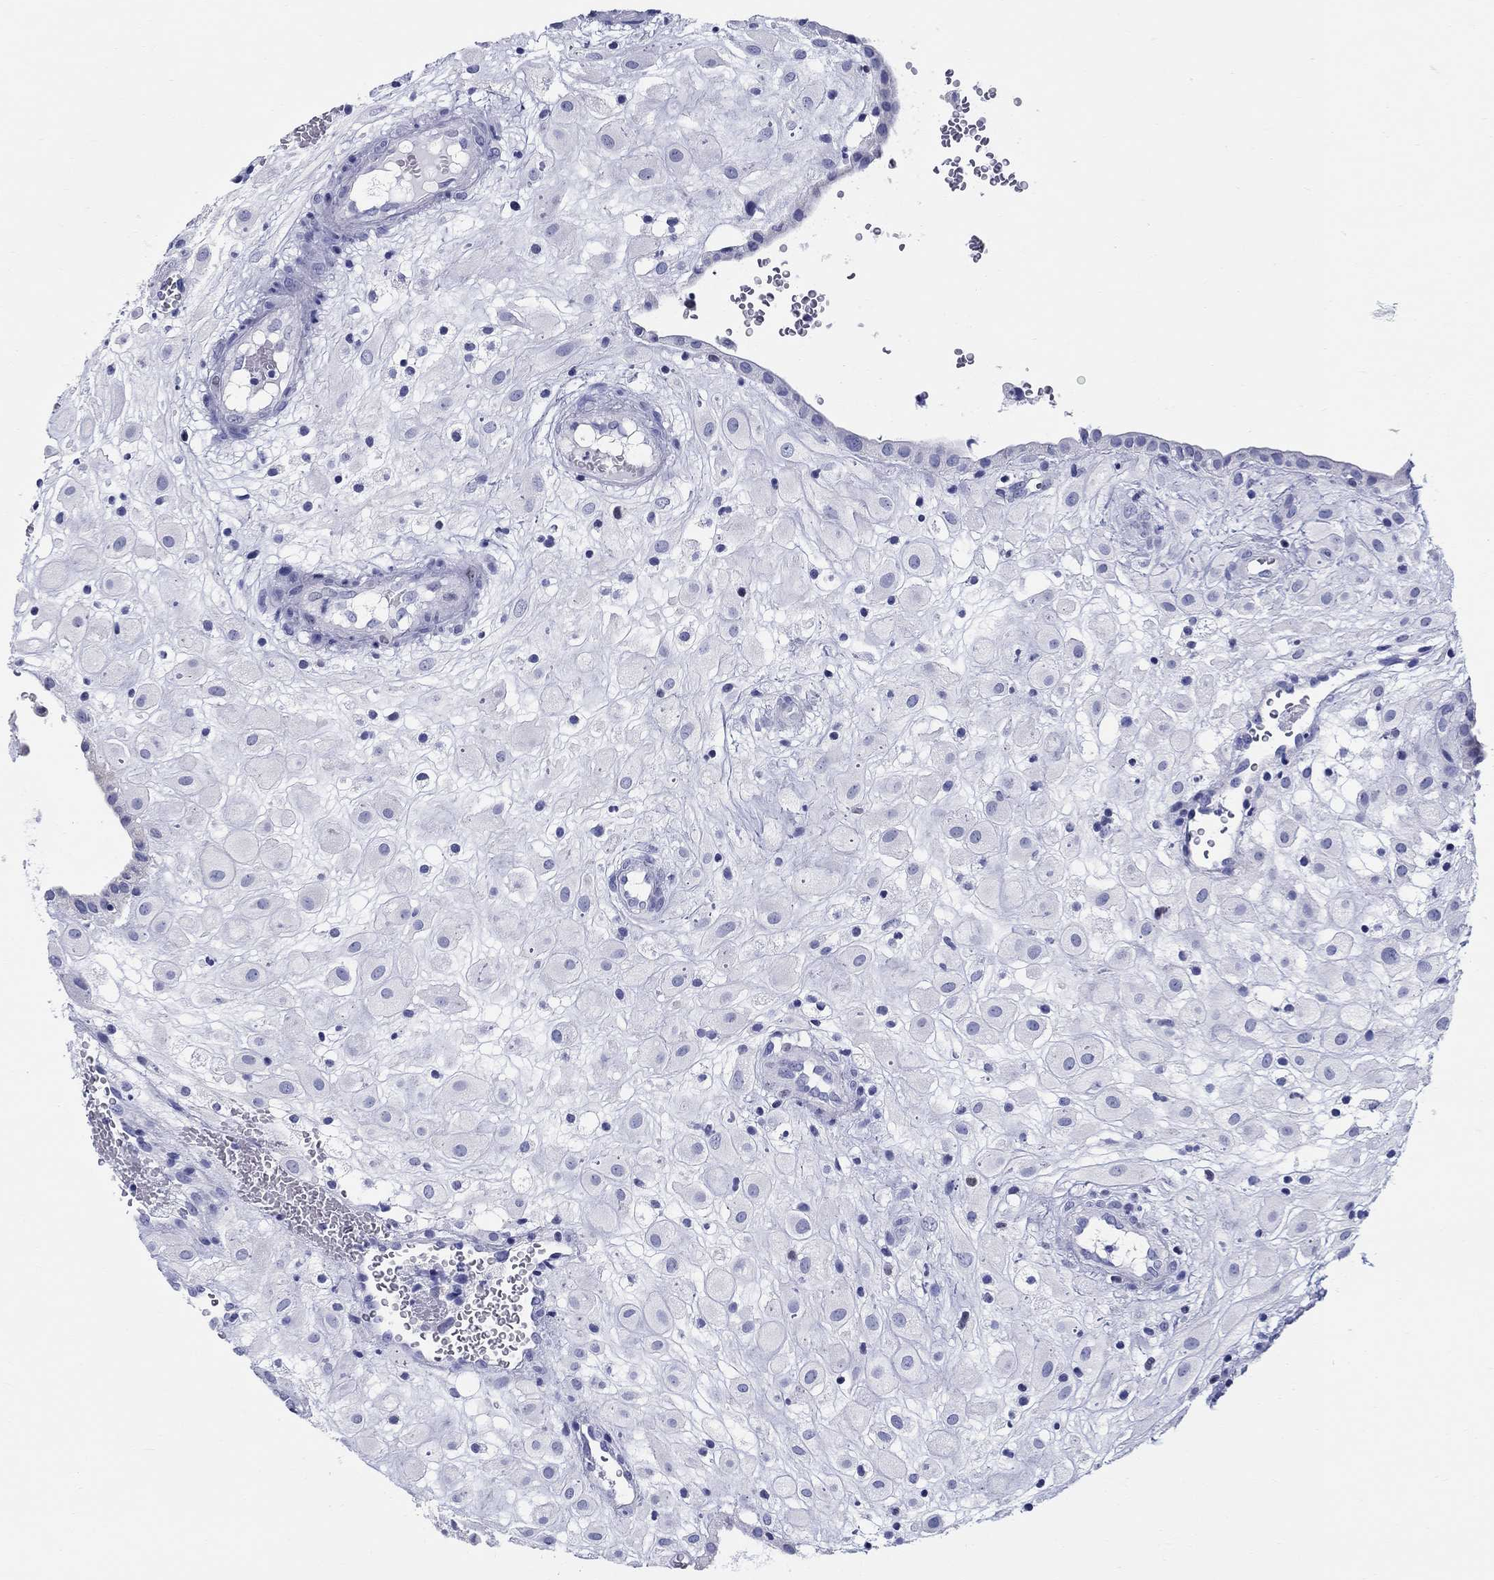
{"staining": {"intensity": "negative", "quantity": "none", "location": "none"}, "tissue": "placenta", "cell_type": "Decidual cells", "image_type": "normal", "snomed": [{"axis": "morphology", "description": "Normal tissue, NOS"}, {"axis": "topography", "description": "Placenta"}], "caption": "This is an immunohistochemistry photomicrograph of unremarkable human placenta. There is no positivity in decidual cells.", "gene": "LAMP5", "patient": {"sex": "female", "age": 24}}